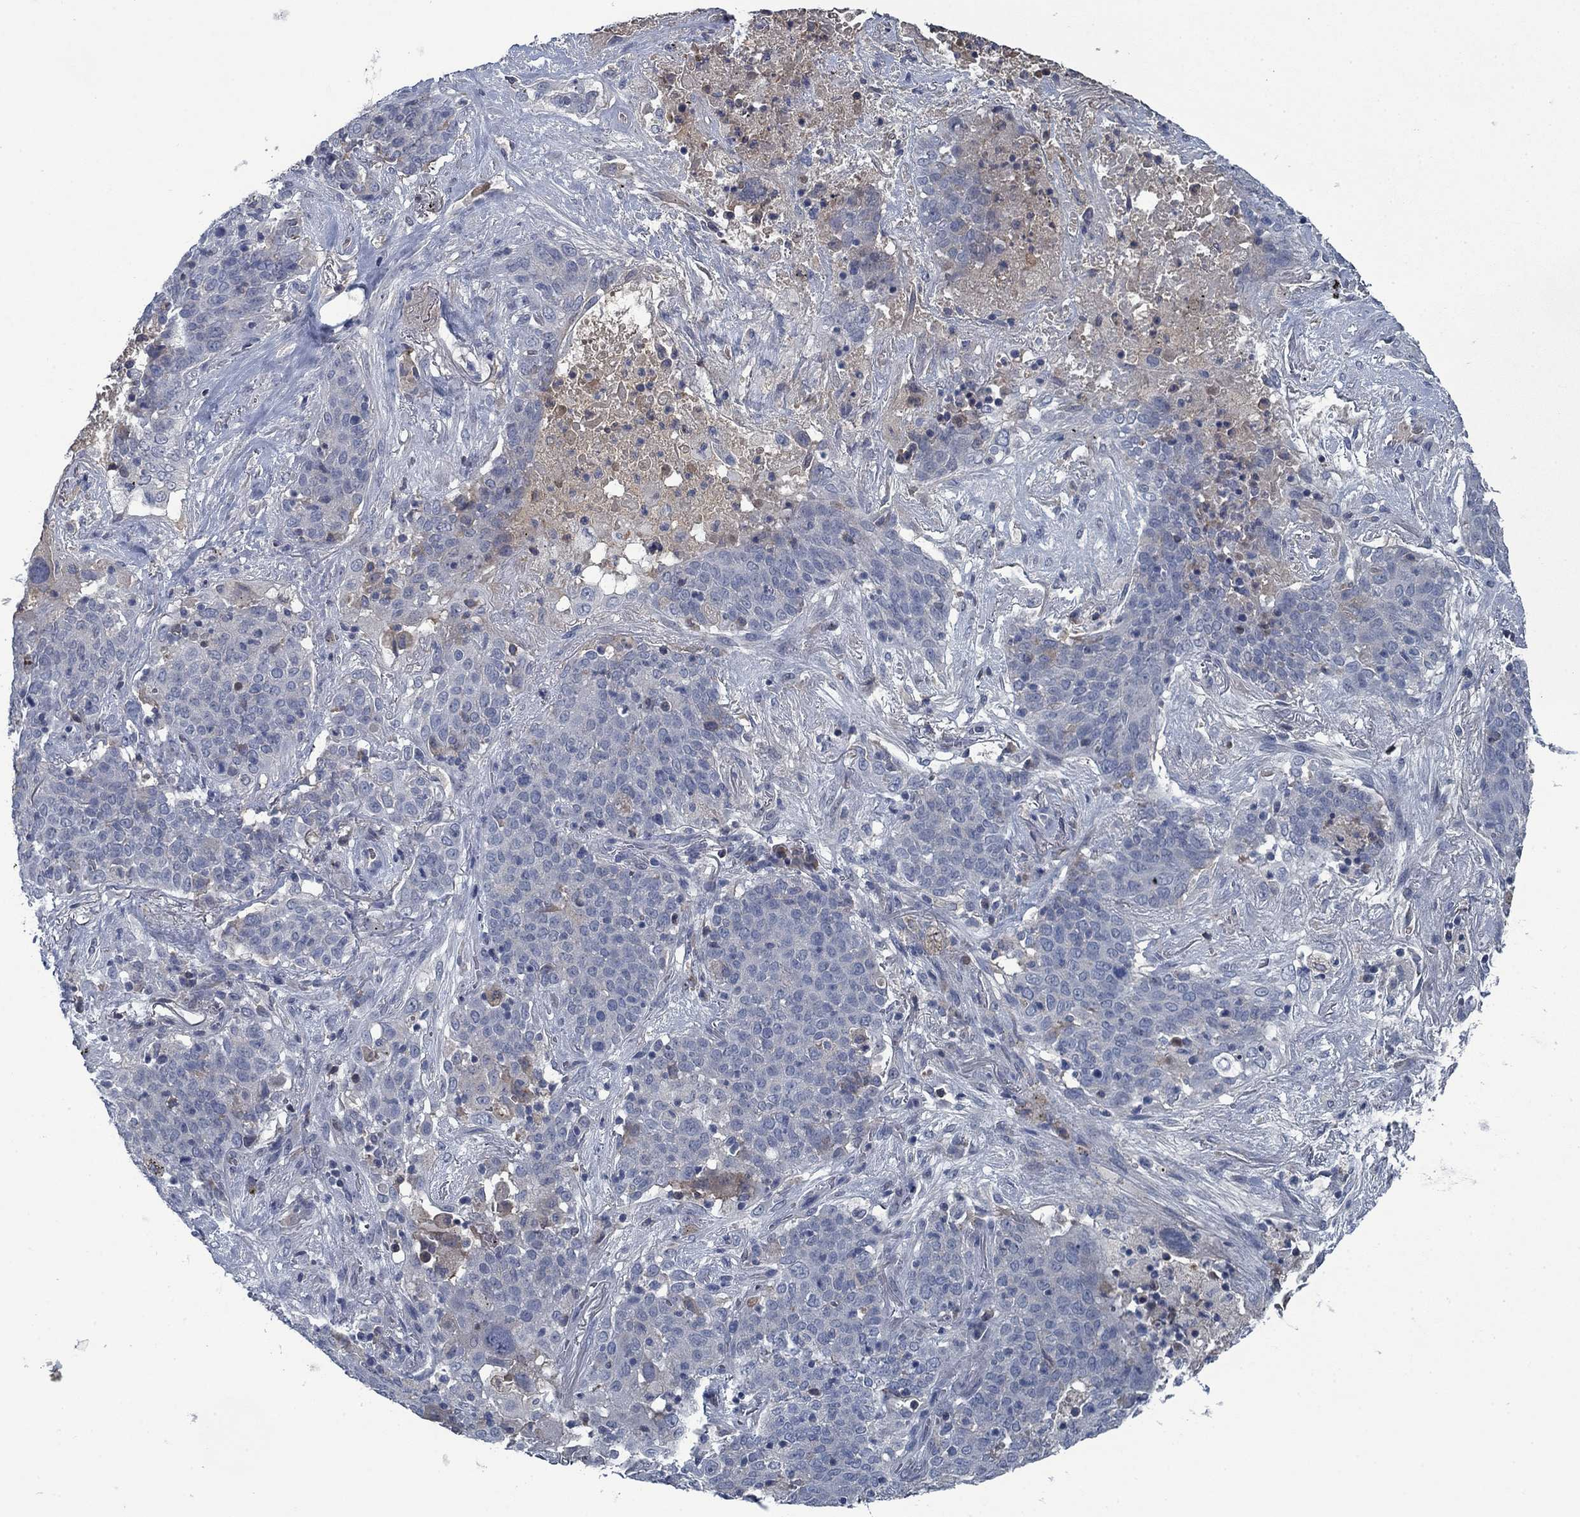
{"staining": {"intensity": "negative", "quantity": "none", "location": "none"}, "tissue": "lung cancer", "cell_type": "Tumor cells", "image_type": "cancer", "snomed": [{"axis": "morphology", "description": "Squamous cell carcinoma, NOS"}, {"axis": "topography", "description": "Lung"}], "caption": "Lung cancer (squamous cell carcinoma) was stained to show a protein in brown. There is no significant positivity in tumor cells.", "gene": "PNMA8A", "patient": {"sex": "male", "age": 82}}